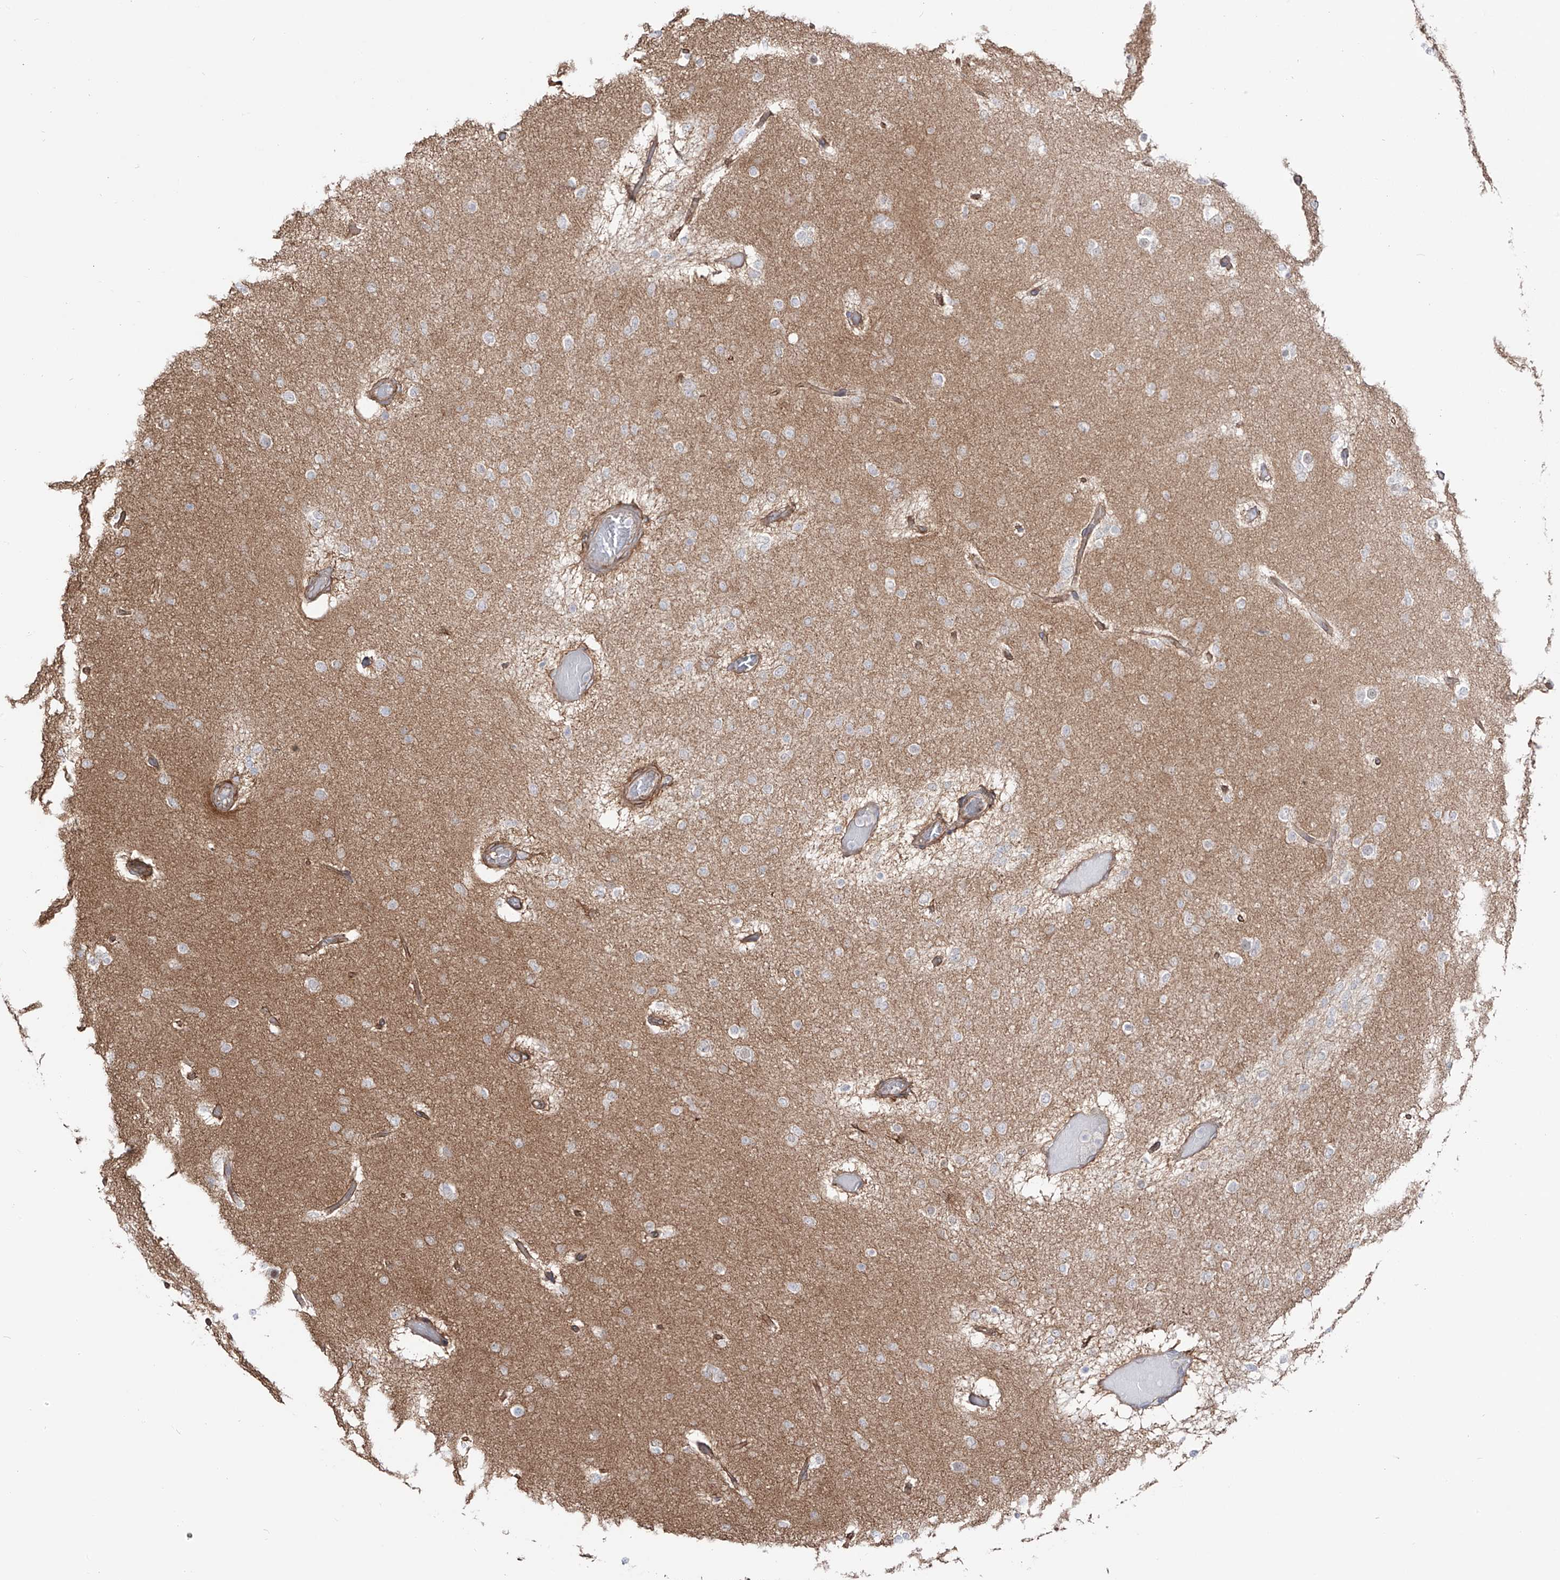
{"staining": {"intensity": "negative", "quantity": "none", "location": "none"}, "tissue": "glioma", "cell_type": "Tumor cells", "image_type": "cancer", "snomed": [{"axis": "morphology", "description": "Glioma, malignant, Low grade"}, {"axis": "topography", "description": "Brain"}], "caption": "High power microscopy micrograph of an immunohistochemistry micrograph of glioma, revealing no significant positivity in tumor cells. (Brightfield microscopy of DAB (3,3'-diaminobenzidine) immunohistochemistry at high magnification).", "gene": "ZNF180", "patient": {"sex": "female", "age": 22}}